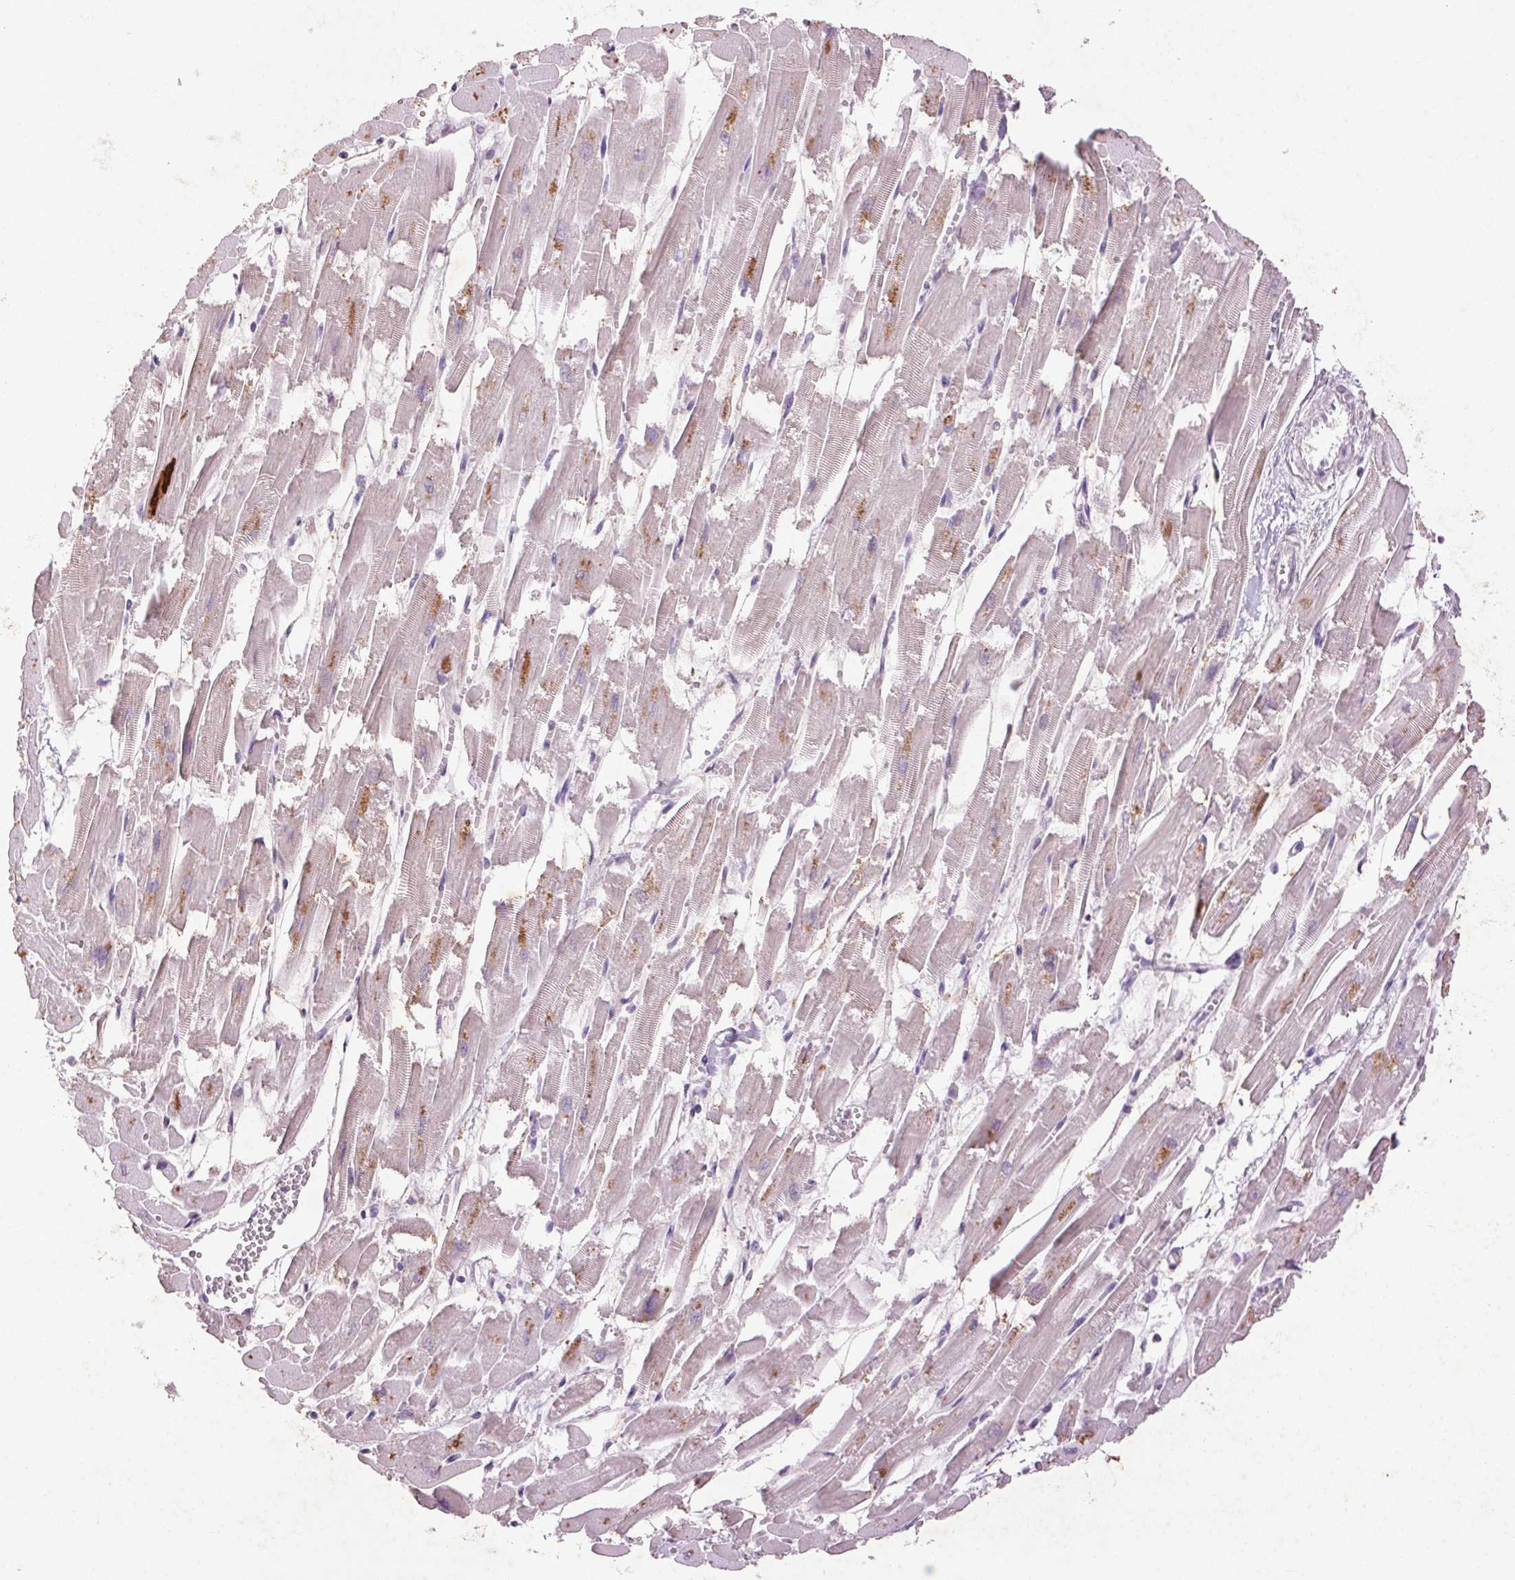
{"staining": {"intensity": "negative", "quantity": "none", "location": "none"}, "tissue": "heart muscle", "cell_type": "Cardiomyocytes", "image_type": "normal", "snomed": [{"axis": "morphology", "description": "Normal tissue, NOS"}, {"axis": "topography", "description": "Heart"}], "caption": "This is a micrograph of immunohistochemistry (IHC) staining of normal heart muscle, which shows no positivity in cardiomyocytes.", "gene": "FNDC7", "patient": {"sex": "female", "age": 52}}